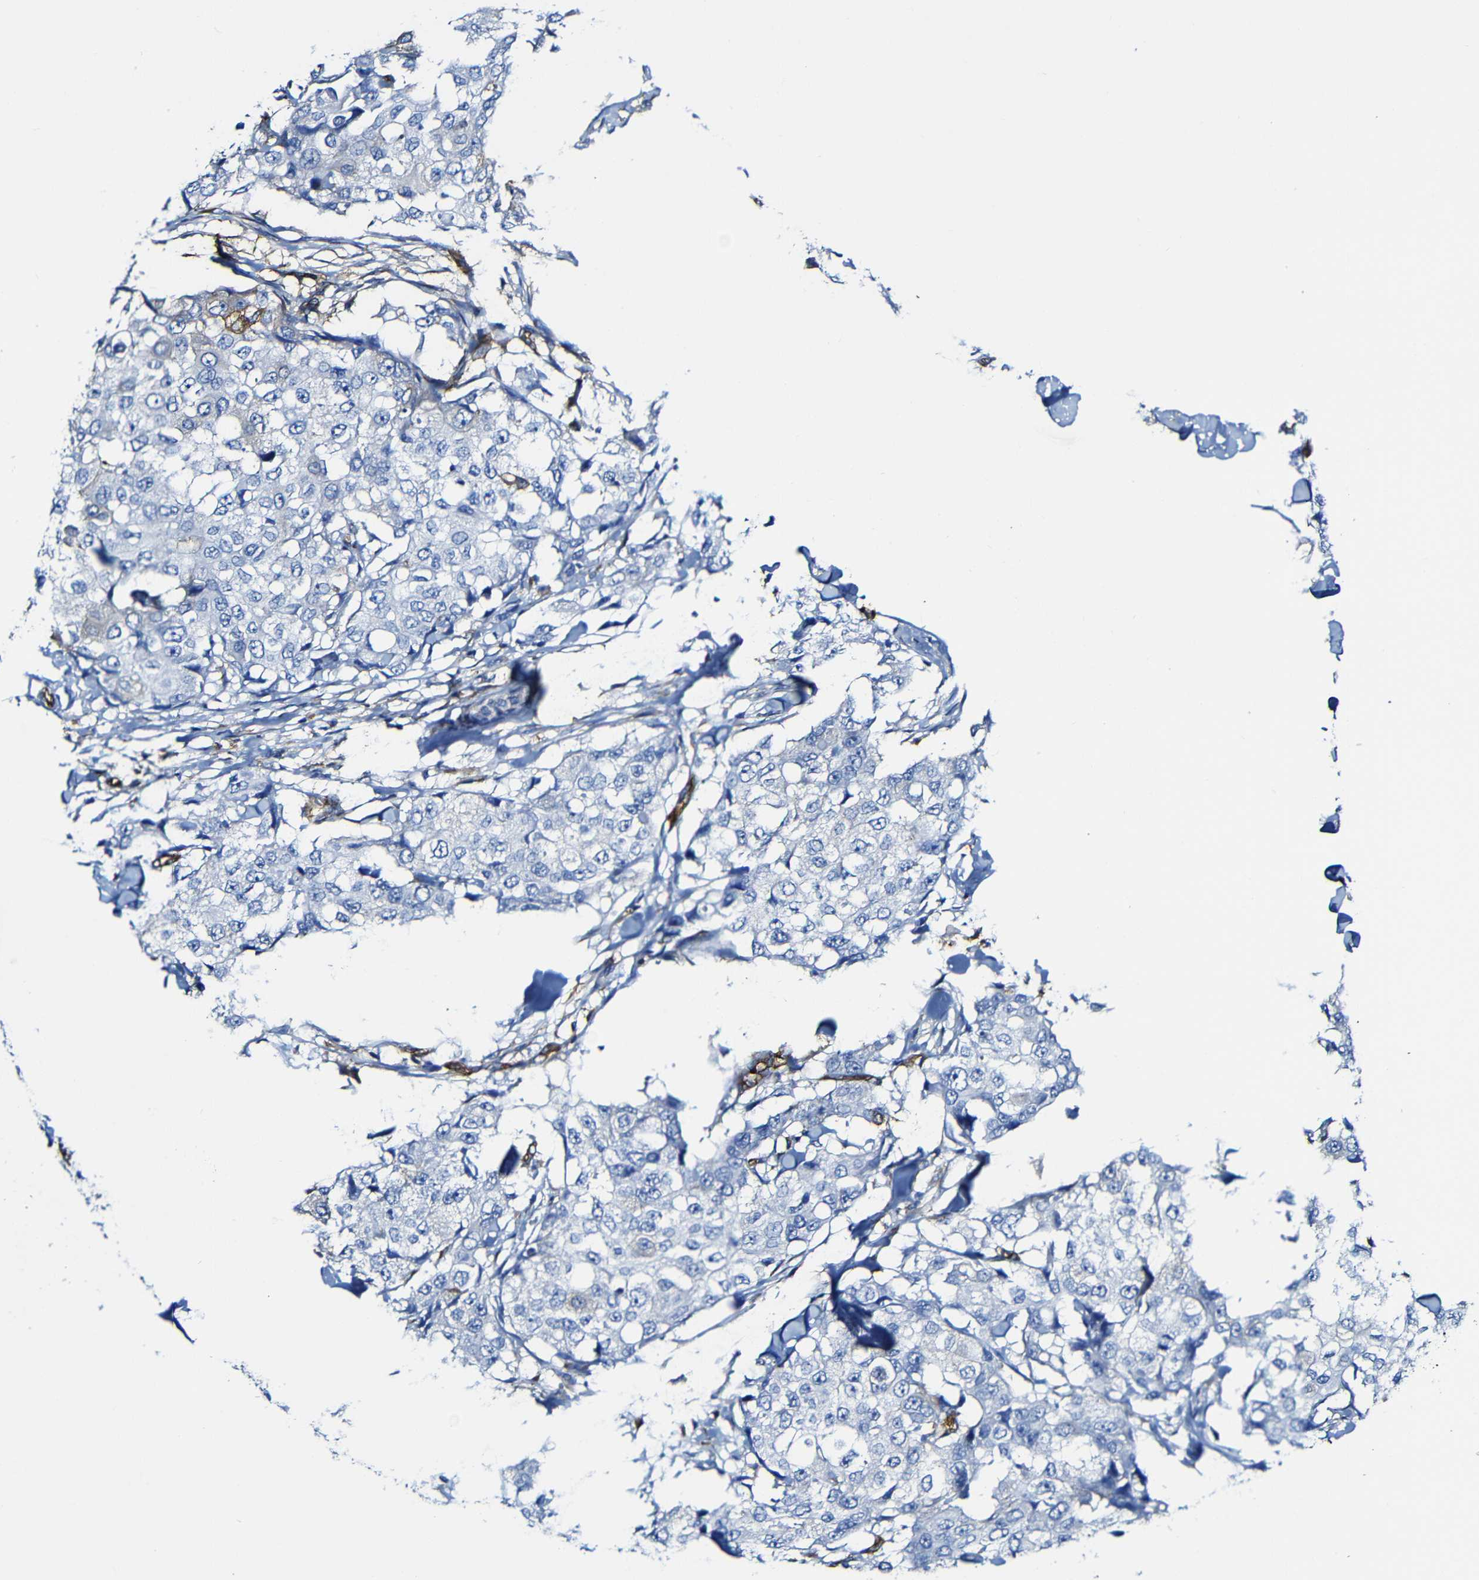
{"staining": {"intensity": "negative", "quantity": "none", "location": "none"}, "tissue": "breast cancer", "cell_type": "Tumor cells", "image_type": "cancer", "snomed": [{"axis": "morphology", "description": "Duct carcinoma"}, {"axis": "topography", "description": "Breast"}], "caption": "Immunohistochemical staining of breast intraductal carcinoma demonstrates no significant staining in tumor cells. Nuclei are stained in blue.", "gene": "MSN", "patient": {"sex": "female", "age": 27}}